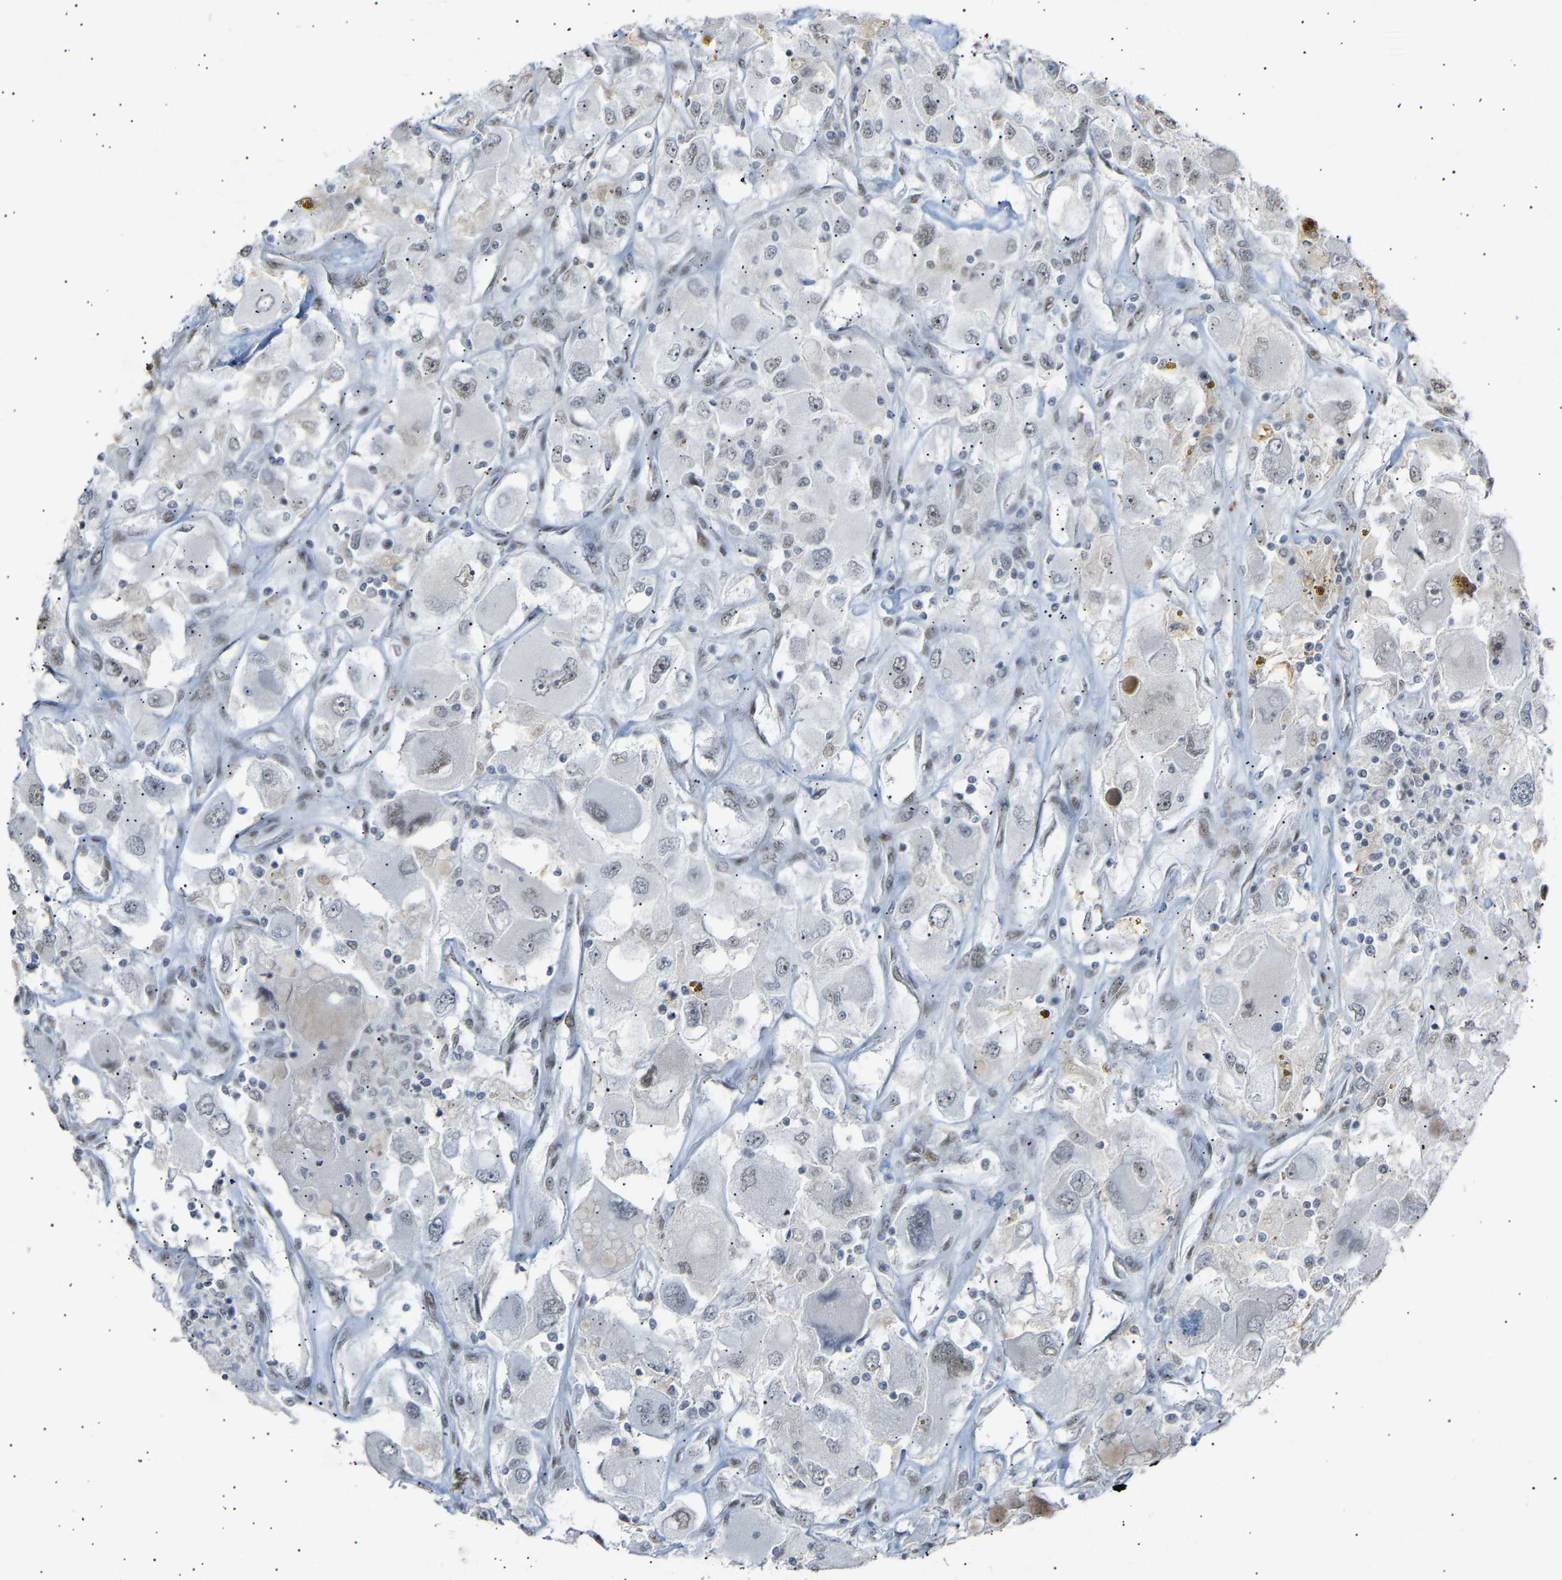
{"staining": {"intensity": "negative", "quantity": "none", "location": "none"}, "tissue": "renal cancer", "cell_type": "Tumor cells", "image_type": "cancer", "snomed": [{"axis": "morphology", "description": "Adenocarcinoma, NOS"}, {"axis": "topography", "description": "Kidney"}], "caption": "Tumor cells are negative for protein expression in human renal adenocarcinoma.", "gene": "NELFB", "patient": {"sex": "female", "age": 52}}